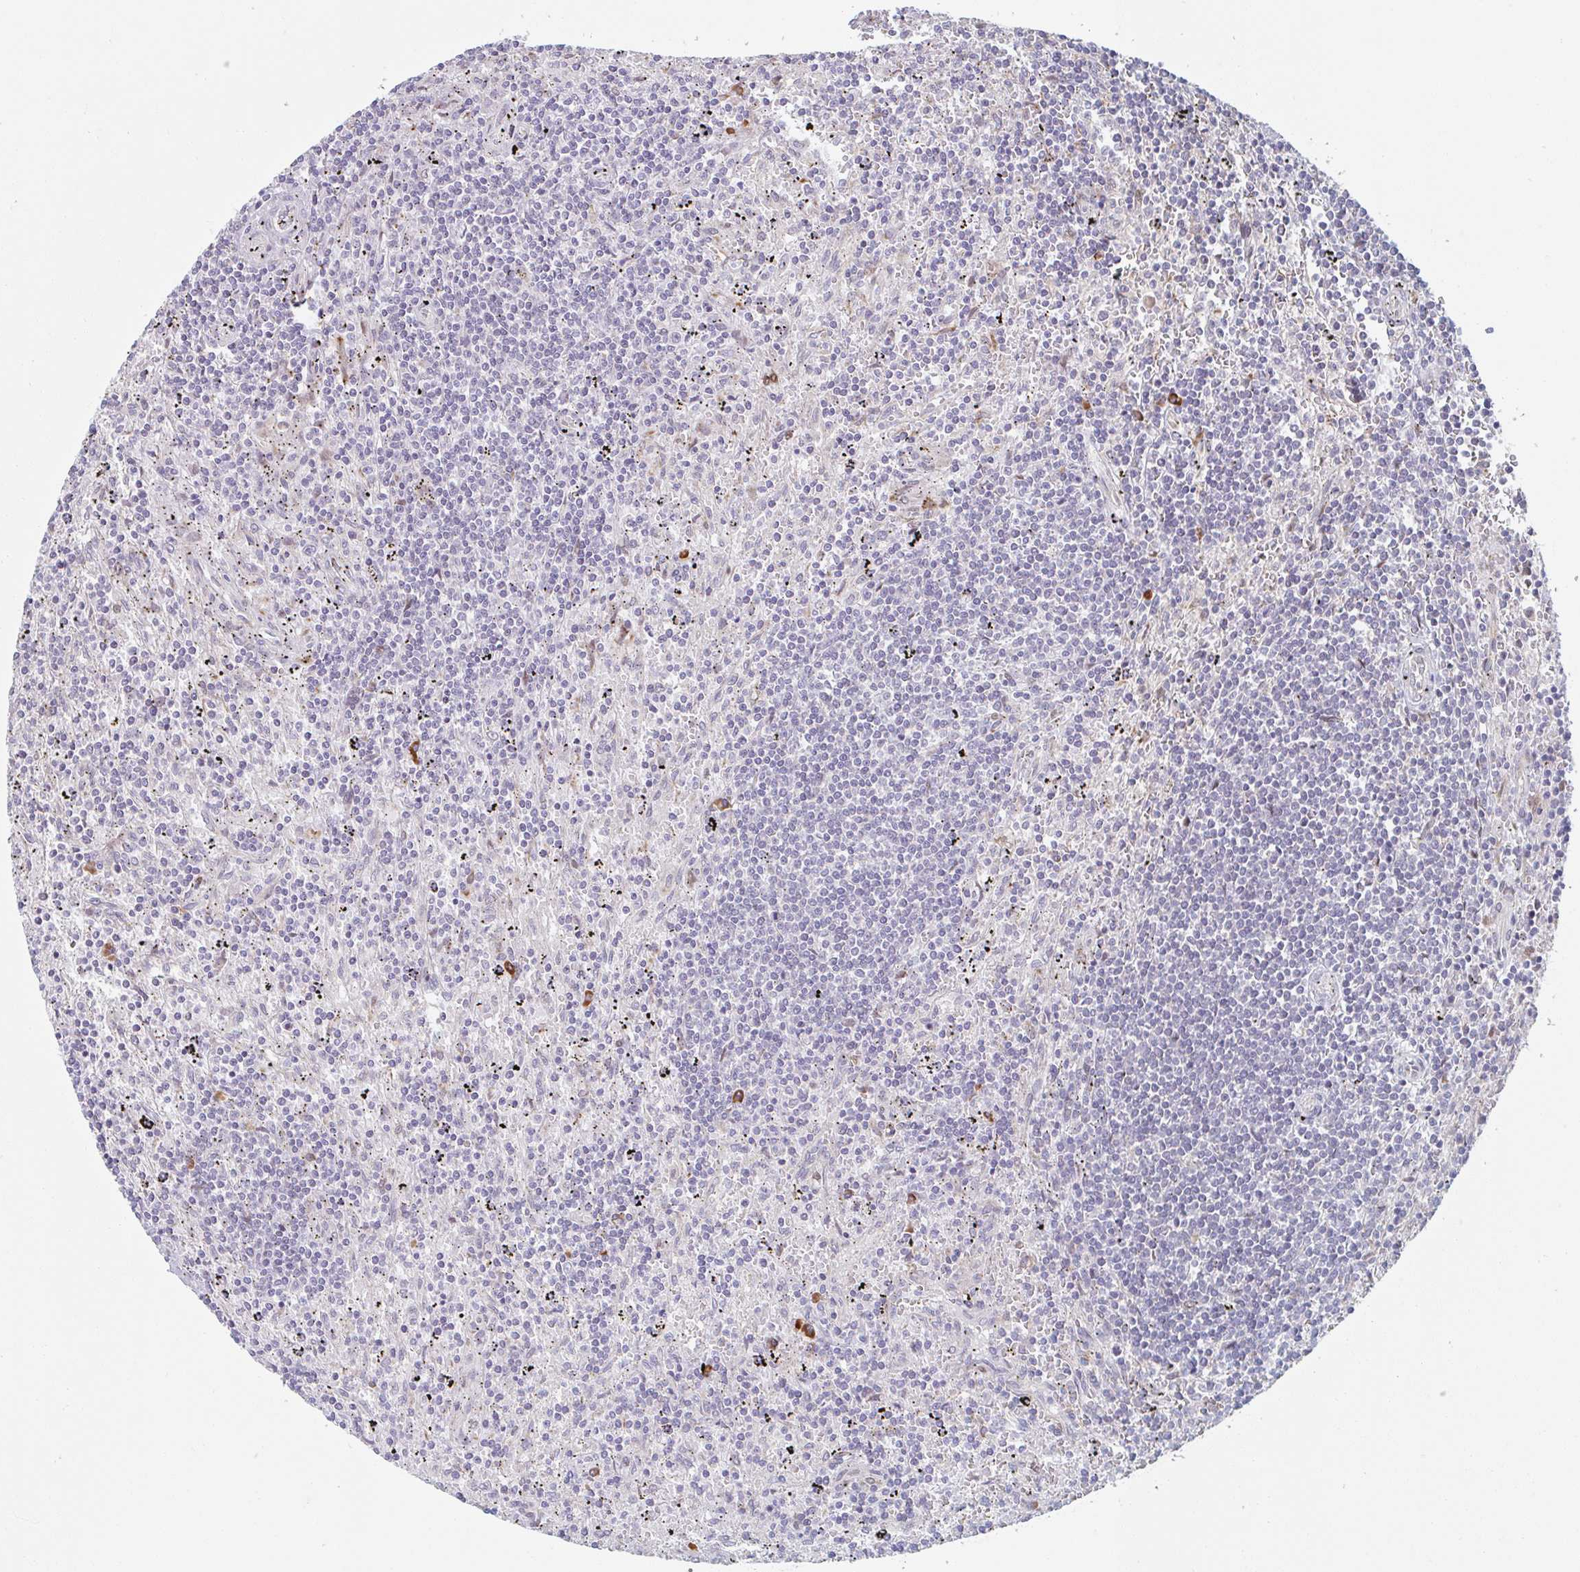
{"staining": {"intensity": "negative", "quantity": "none", "location": "none"}, "tissue": "lymphoma", "cell_type": "Tumor cells", "image_type": "cancer", "snomed": [{"axis": "morphology", "description": "Malignant lymphoma, non-Hodgkin's type, Low grade"}, {"axis": "topography", "description": "Spleen"}], "caption": "Tumor cells are negative for brown protein staining in low-grade malignant lymphoma, non-Hodgkin's type.", "gene": "TRAPPC10", "patient": {"sex": "male", "age": 76}}